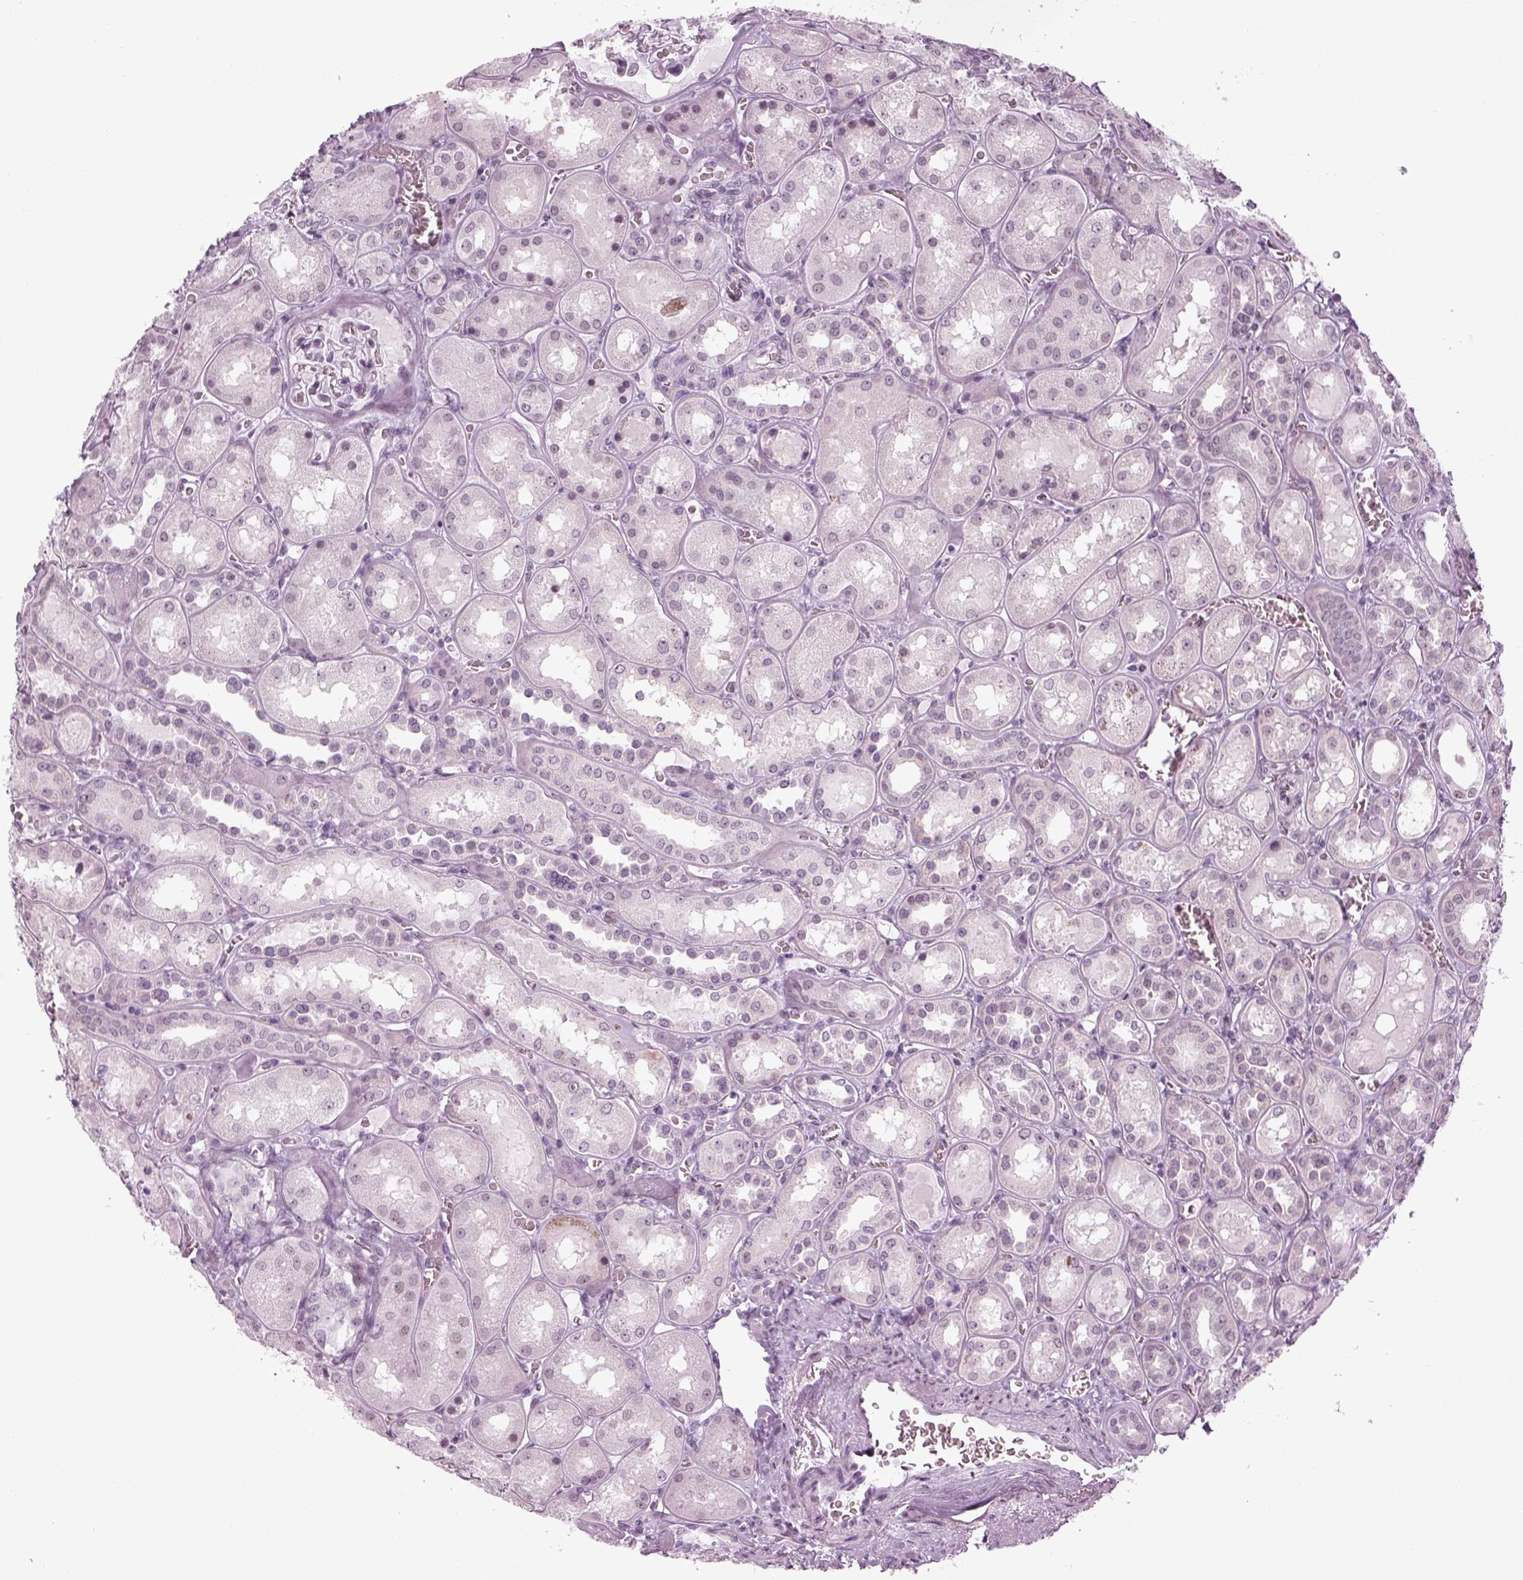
{"staining": {"intensity": "negative", "quantity": "none", "location": "none"}, "tissue": "kidney", "cell_type": "Cells in glomeruli", "image_type": "normal", "snomed": [{"axis": "morphology", "description": "Normal tissue, NOS"}, {"axis": "topography", "description": "Kidney"}], "caption": "A high-resolution image shows IHC staining of normal kidney, which reveals no significant expression in cells in glomeruli.", "gene": "KCNG2", "patient": {"sex": "male", "age": 73}}